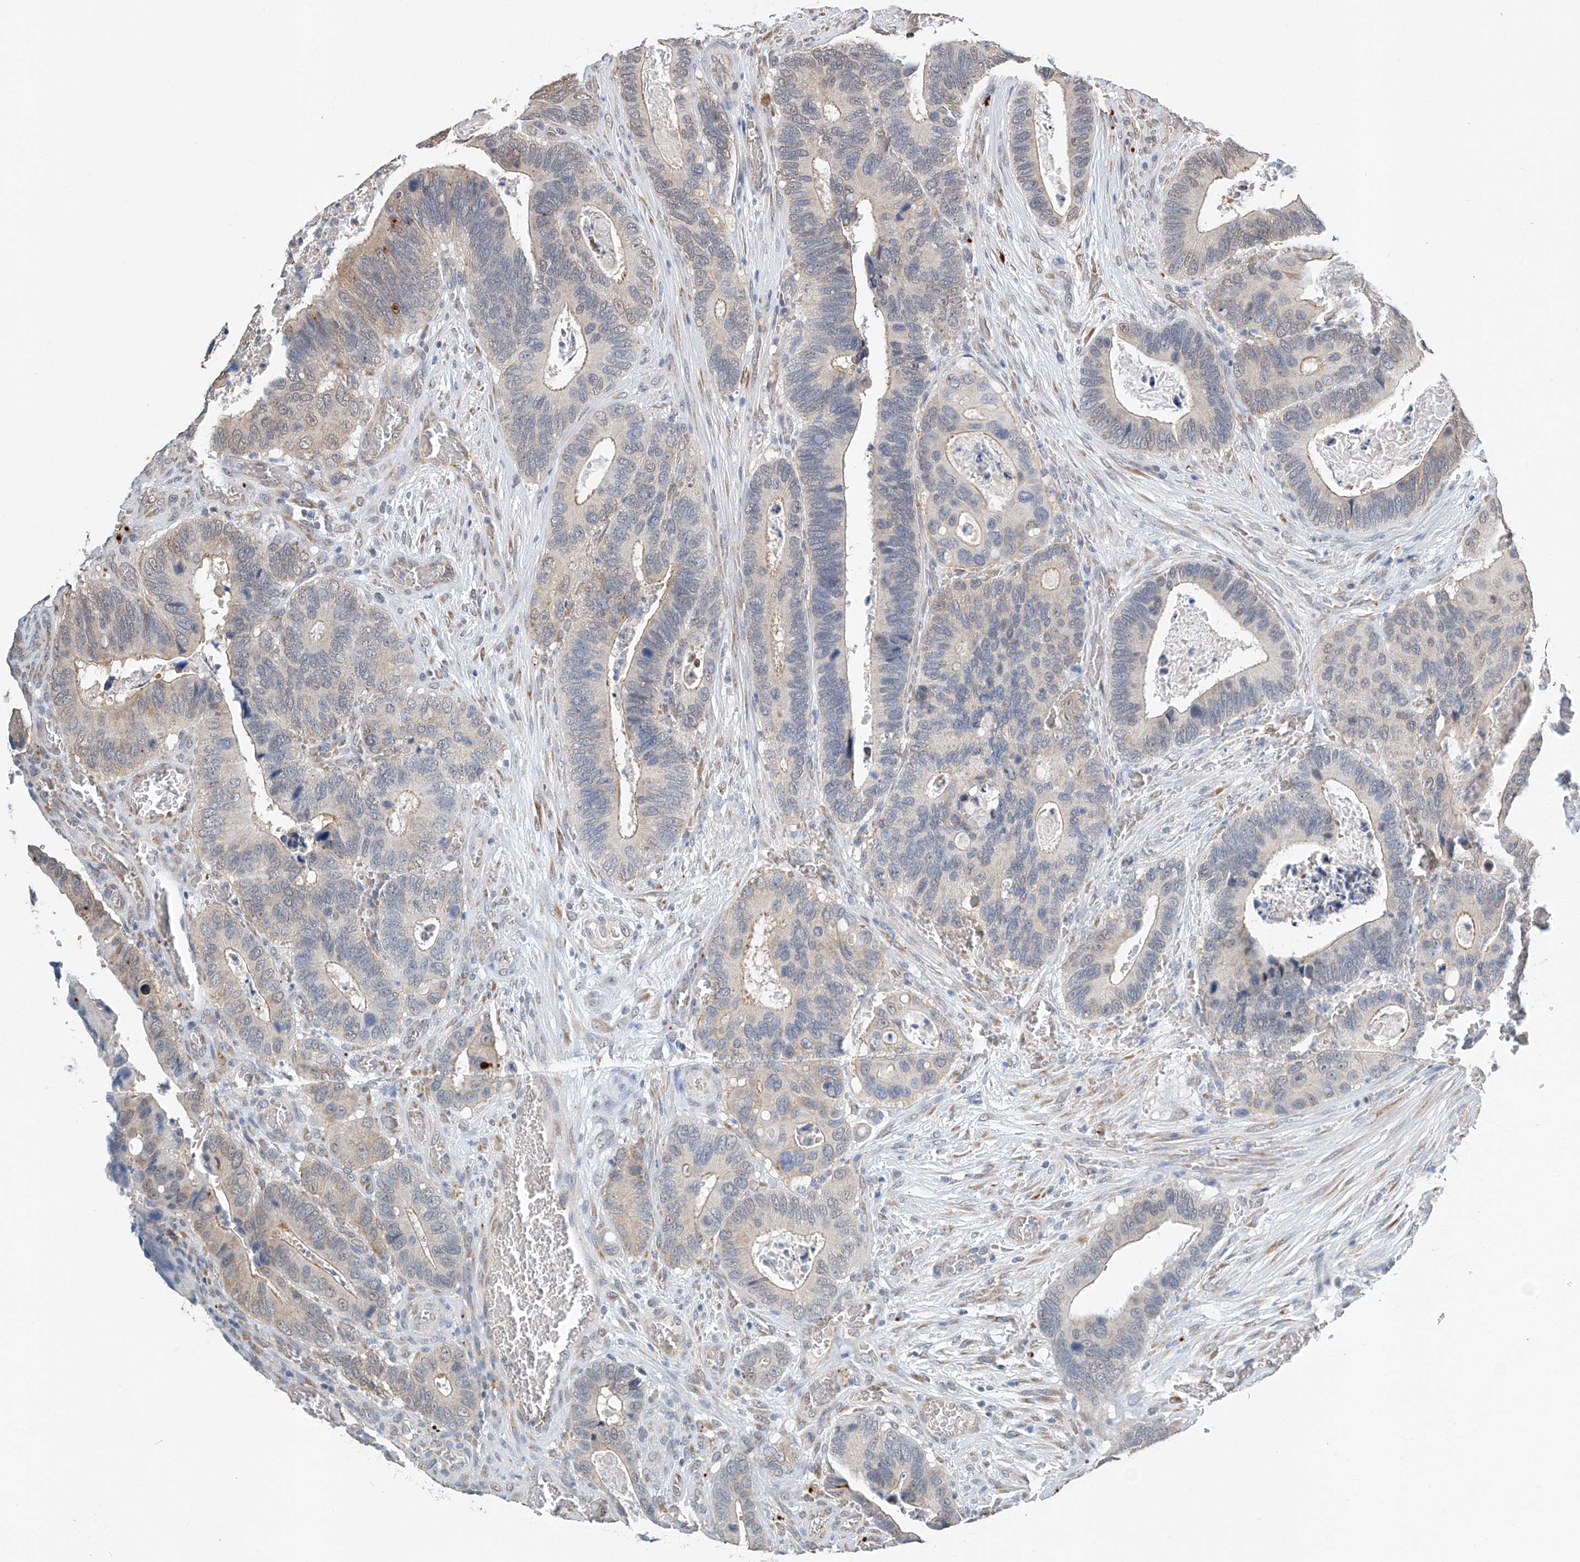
{"staining": {"intensity": "negative", "quantity": "none", "location": "none"}, "tissue": "colorectal cancer", "cell_type": "Tumor cells", "image_type": "cancer", "snomed": [{"axis": "morphology", "description": "Adenocarcinoma, NOS"}, {"axis": "topography", "description": "Colon"}], "caption": "This is a image of immunohistochemistry staining of colorectal cancer, which shows no positivity in tumor cells.", "gene": "CTDP1", "patient": {"sex": "male", "age": 72}}